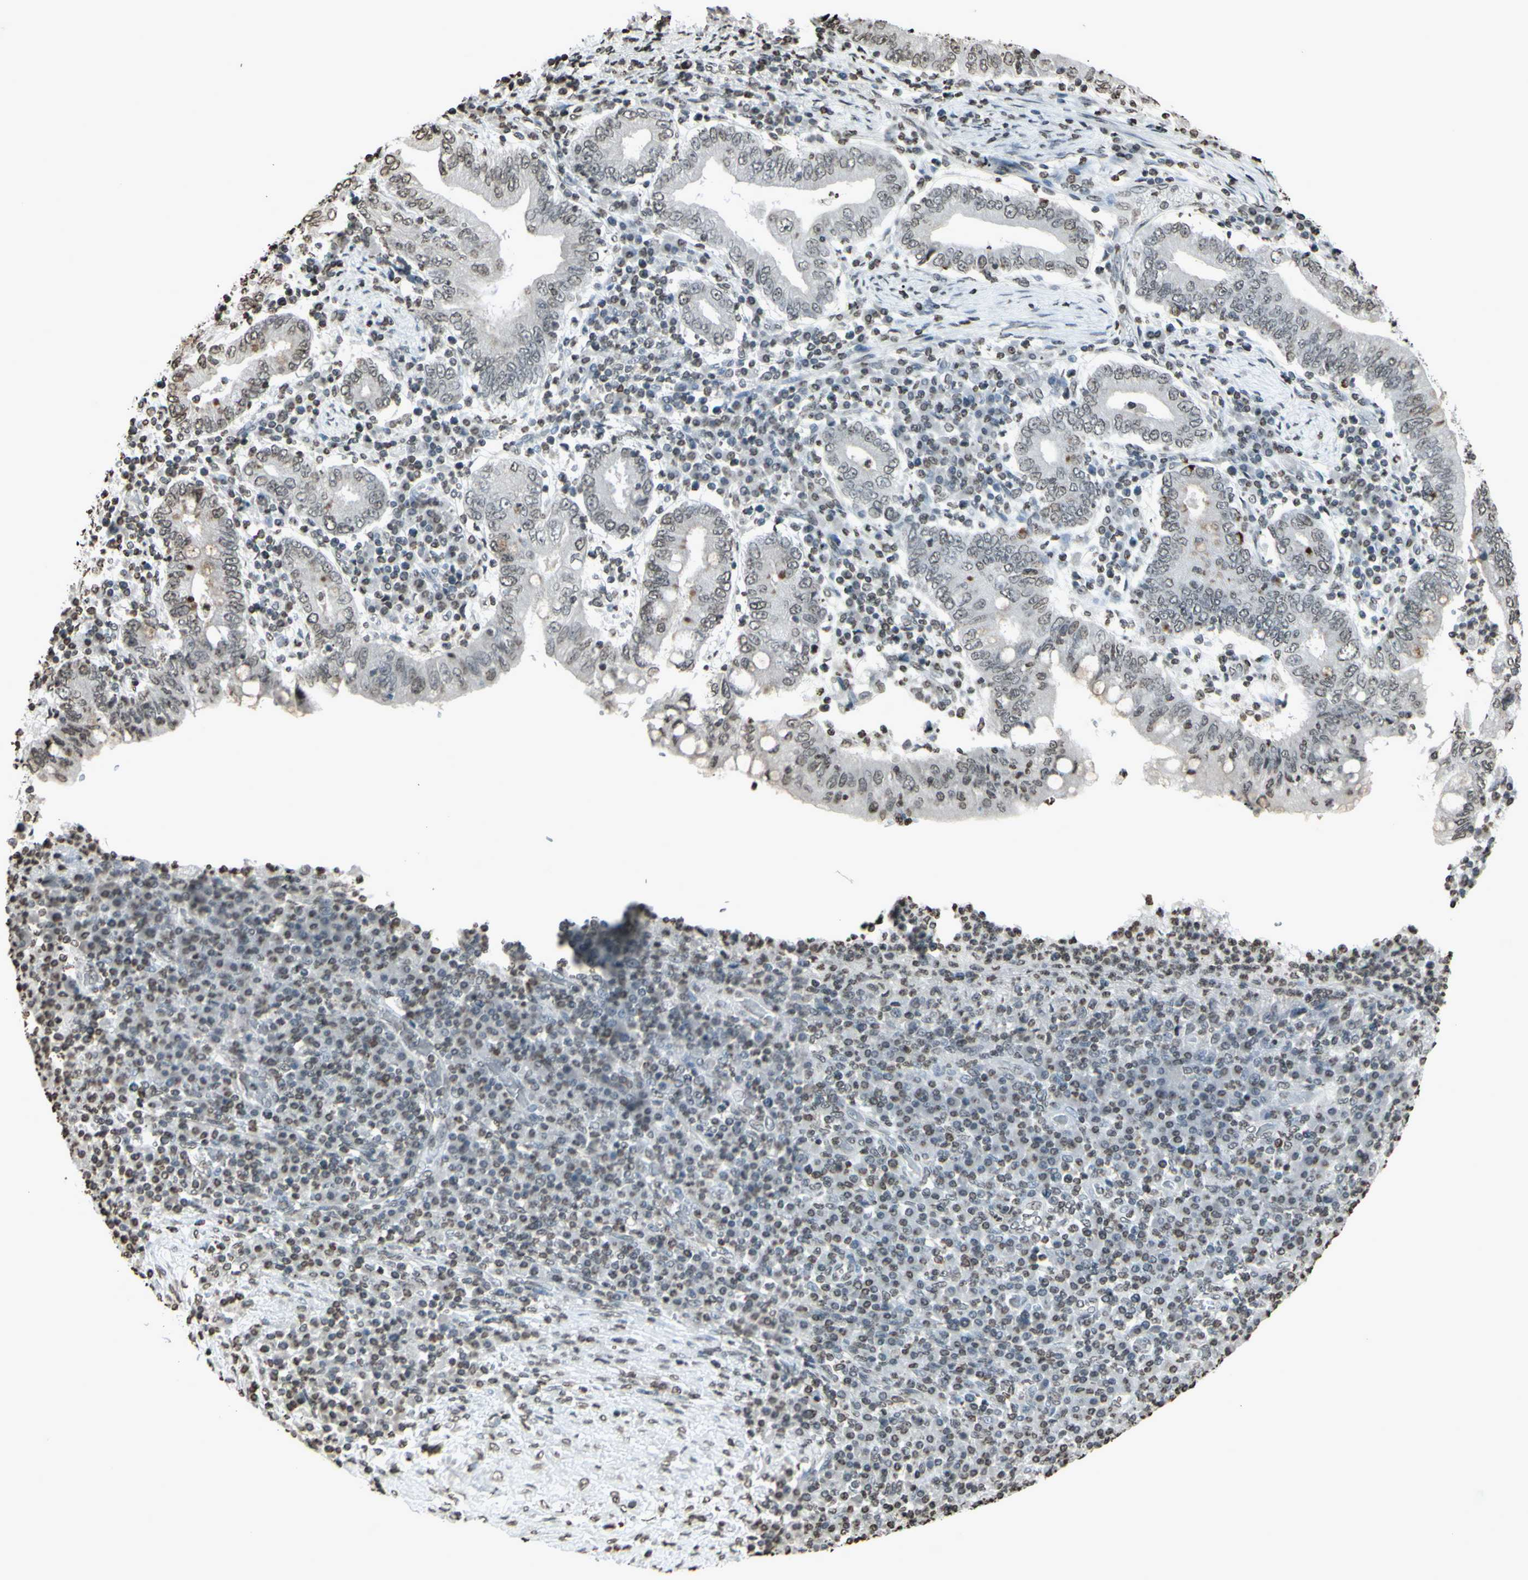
{"staining": {"intensity": "weak", "quantity": "25%-75%", "location": "cytoplasmic/membranous"}, "tissue": "stomach cancer", "cell_type": "Tumor cells", "image_type": "cancer", "snomed": [{"axis": "morphology", "description": "Normal tissue, NOS"}, {"axis": "morphology", "description": "Adenocarcinoma, NOS"}, {"axis": "topography", "description": "Esophagus"}, {"axis": "topography", "description": "Stomach, upper"}, {"axis": "topography", "description": "Peripheral nerve tissue"}], "caption": "IHC image of human stomach cancer (adenocarcinoma) stained for a protein (brown), which exhibits low levels of weak cytoplasmic/membranous expression in approximately 25%-75% of tumor cells.", "gene": "CD79B", "patient": {"sex": "male", "age": 62}}